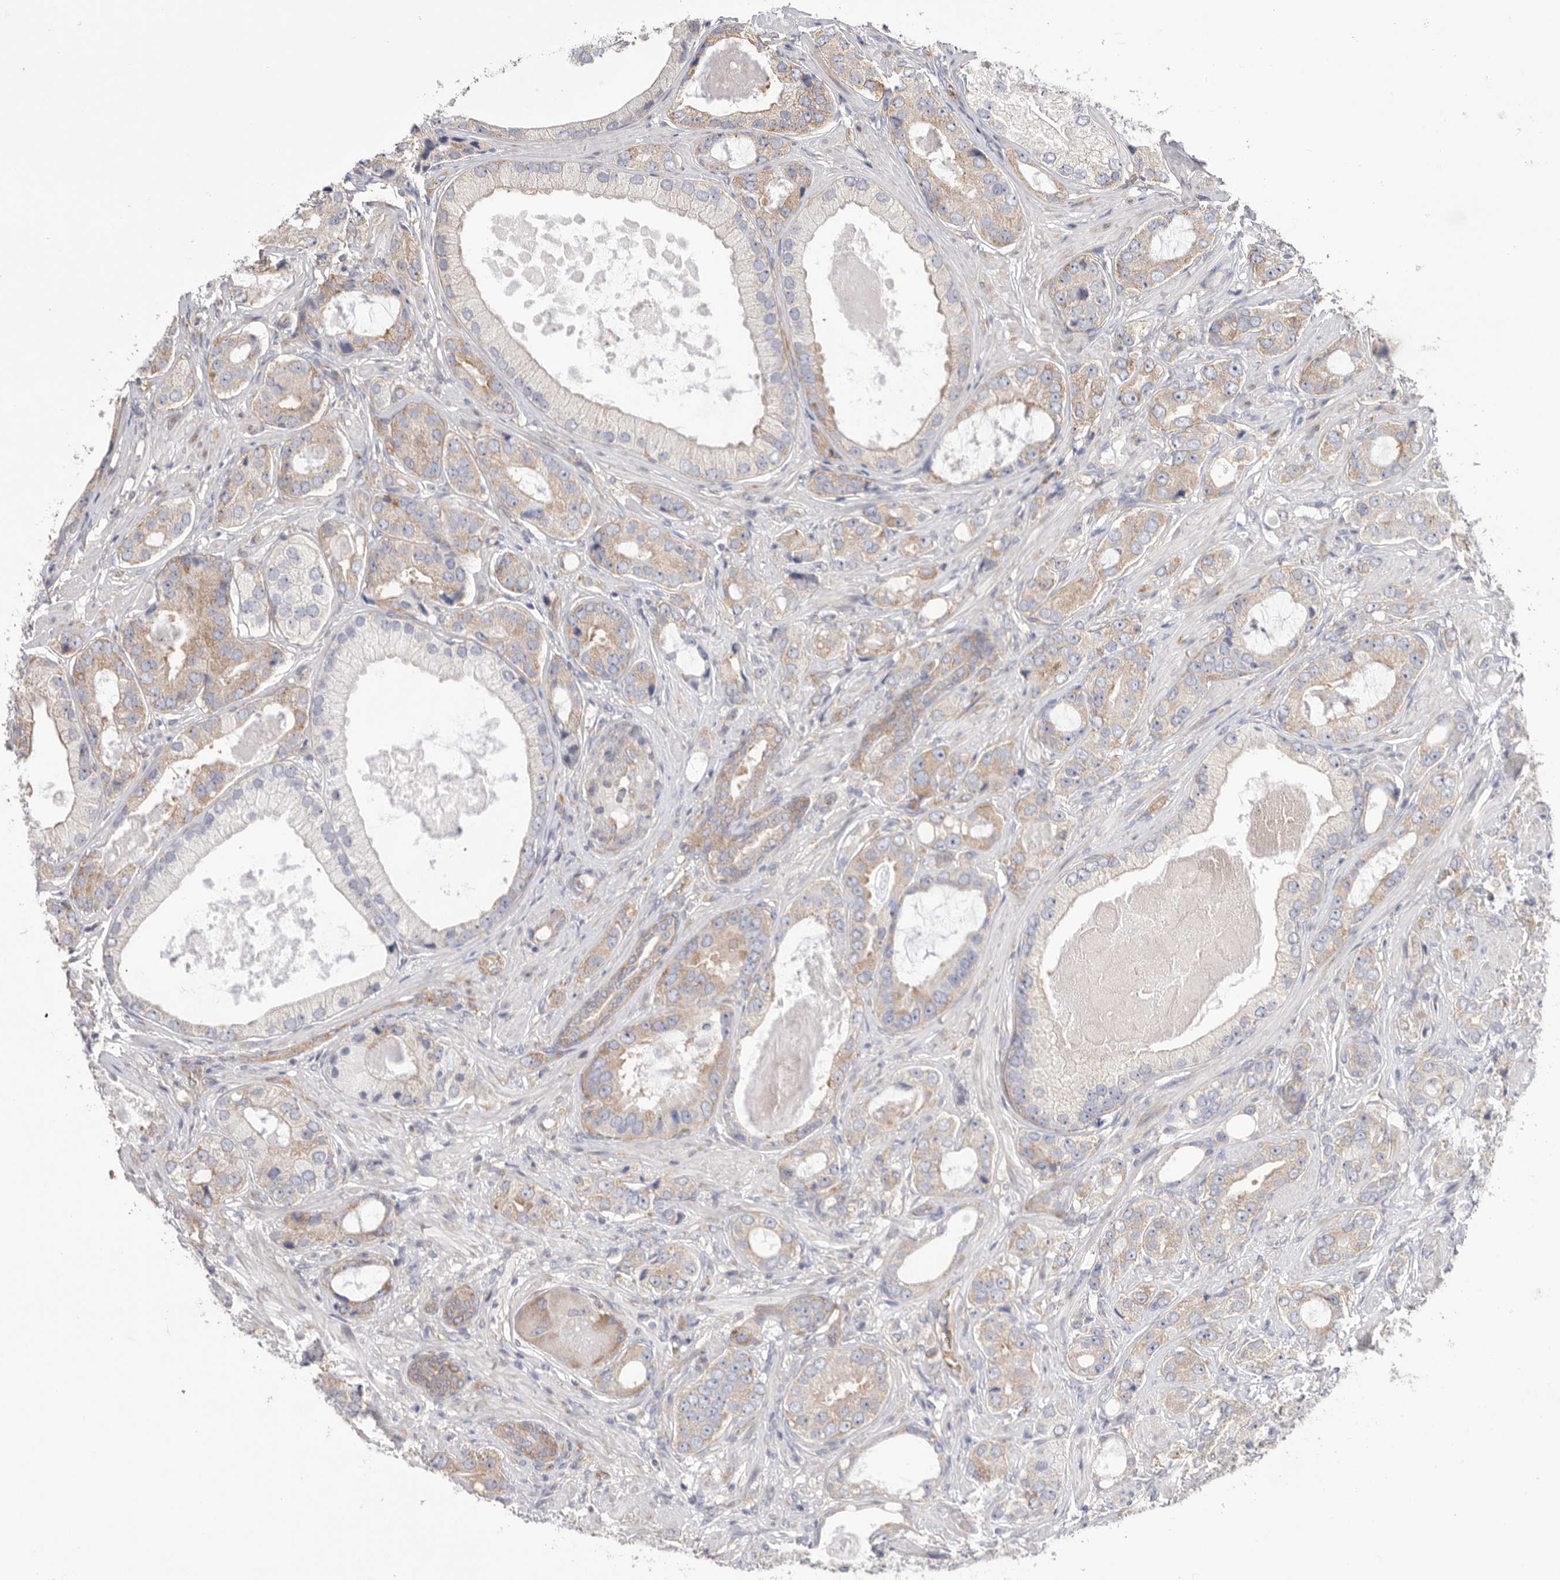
{"staining": {"intensity": "weak", "quantity": ">75%", "location": "cytoplasmic/membranous"}, "tissue": "prostate cancer", "cell_type": "Tumor cells", "image_type": "cancer", "snomed": [{"axis": "morphology", "description": "Normal tissue, NOS"}, {"axis": "morphology", "description": "Adenocarcinoma, High grade"}, {"axis": "topography", "description": "Prostate"}, {"axis": "topography", "description": "Peripheral nerve tissue"}], "caption": "Prostate cancer was stained to show a protein in brown. There is low levels of weak cytoplasmic/membranous staining in approximately >75% of tumor cells.", "gene": "SERBP1", "patient": {"sex": "male", "age": 59}}